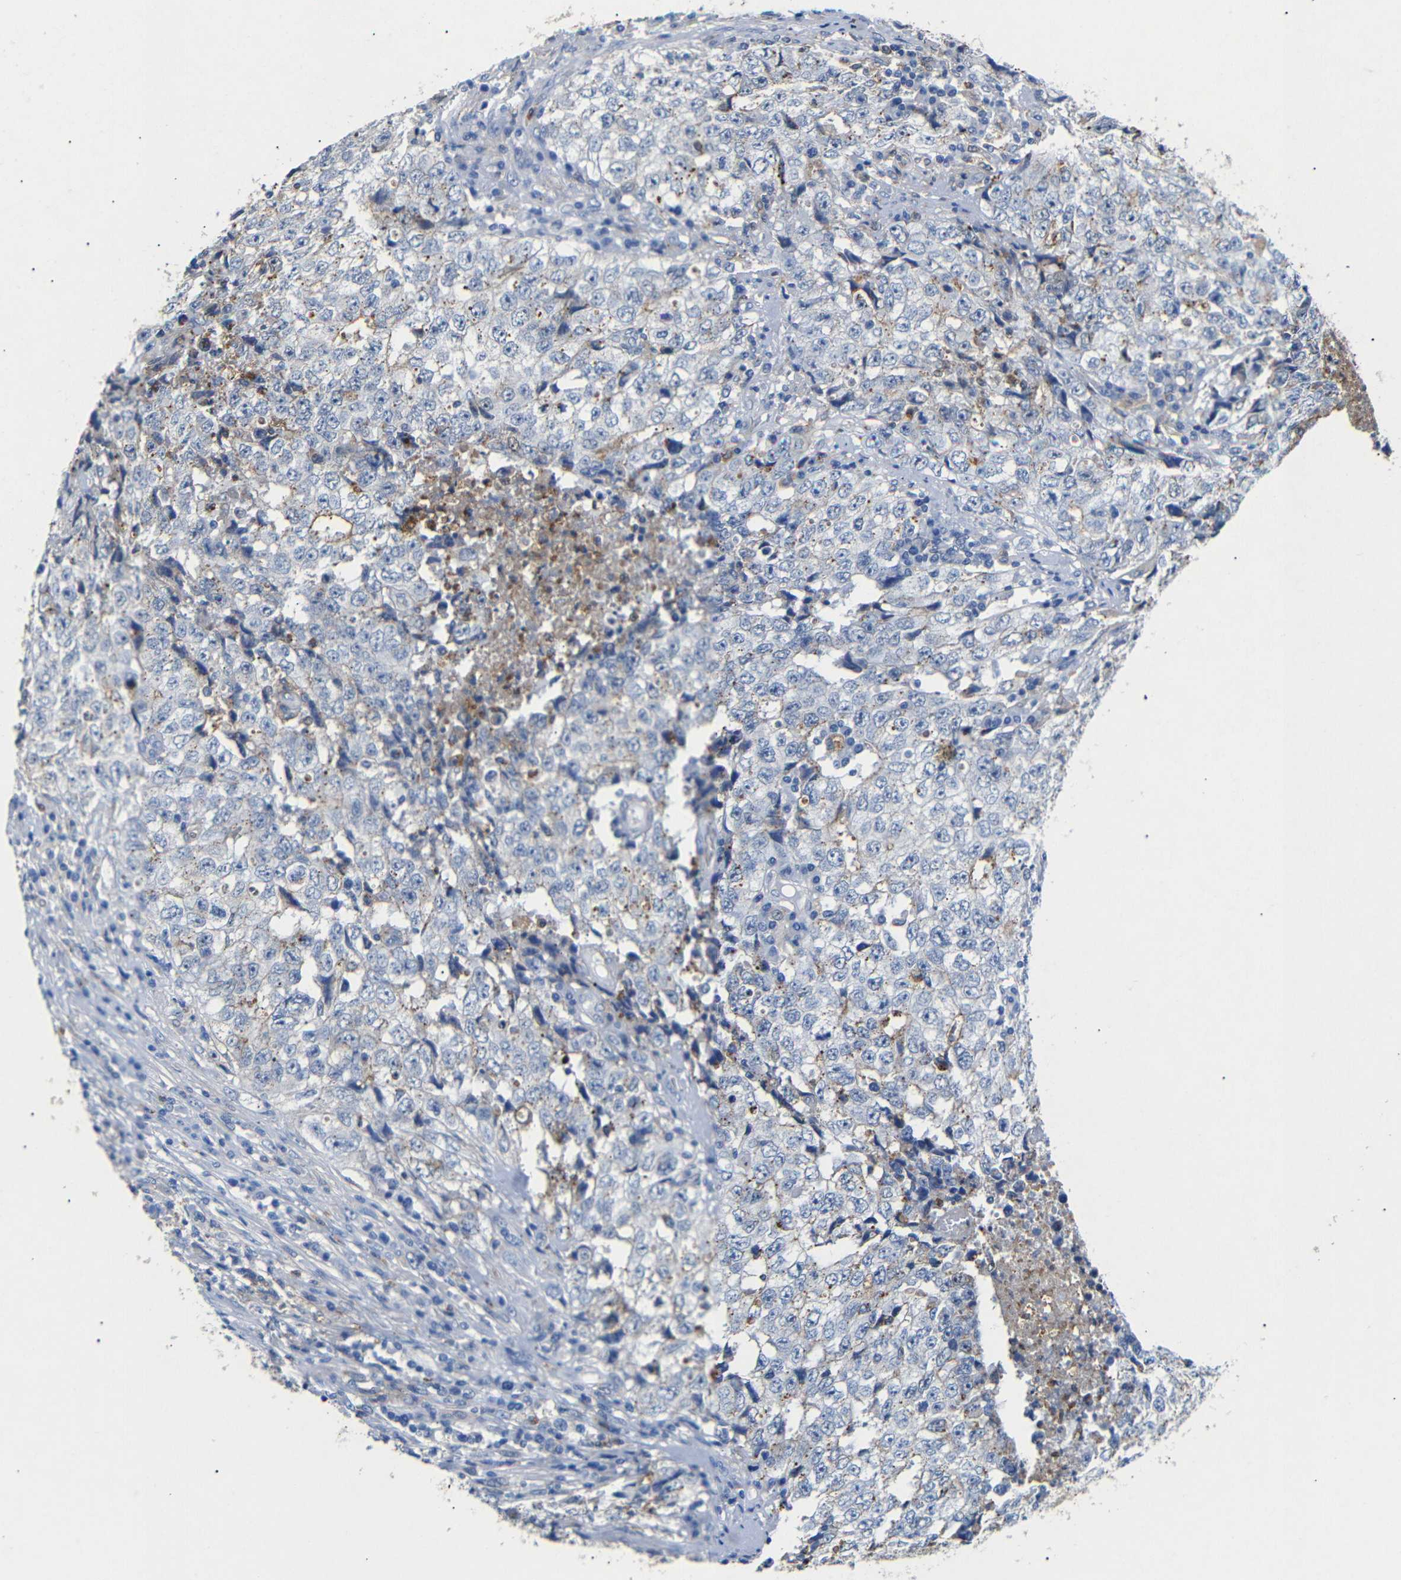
{"staining": {"intensity": "moderate", "quantity": "<25%", "location": "cytoplasmic/membranous"}, "tissue": "testis cancer", "cell_type": "Tumor cells", "image_type": "cancer", "snomed": [{"axis": "morphology", "description": "Necrosis, NOS"}, {"axis": "morphology", "description": "Carcinoma, Embryonal, NOS"}, {"axis": "topography", "description": "Testis"}], "caption": "Testis cancer (embryonal carcinoma) tissue displays moderate cytoplasmic/membranous positivity in about <25% of tumor cells", "gene": "SDCBP", "patient": {"sex": "male", "age": 19}}